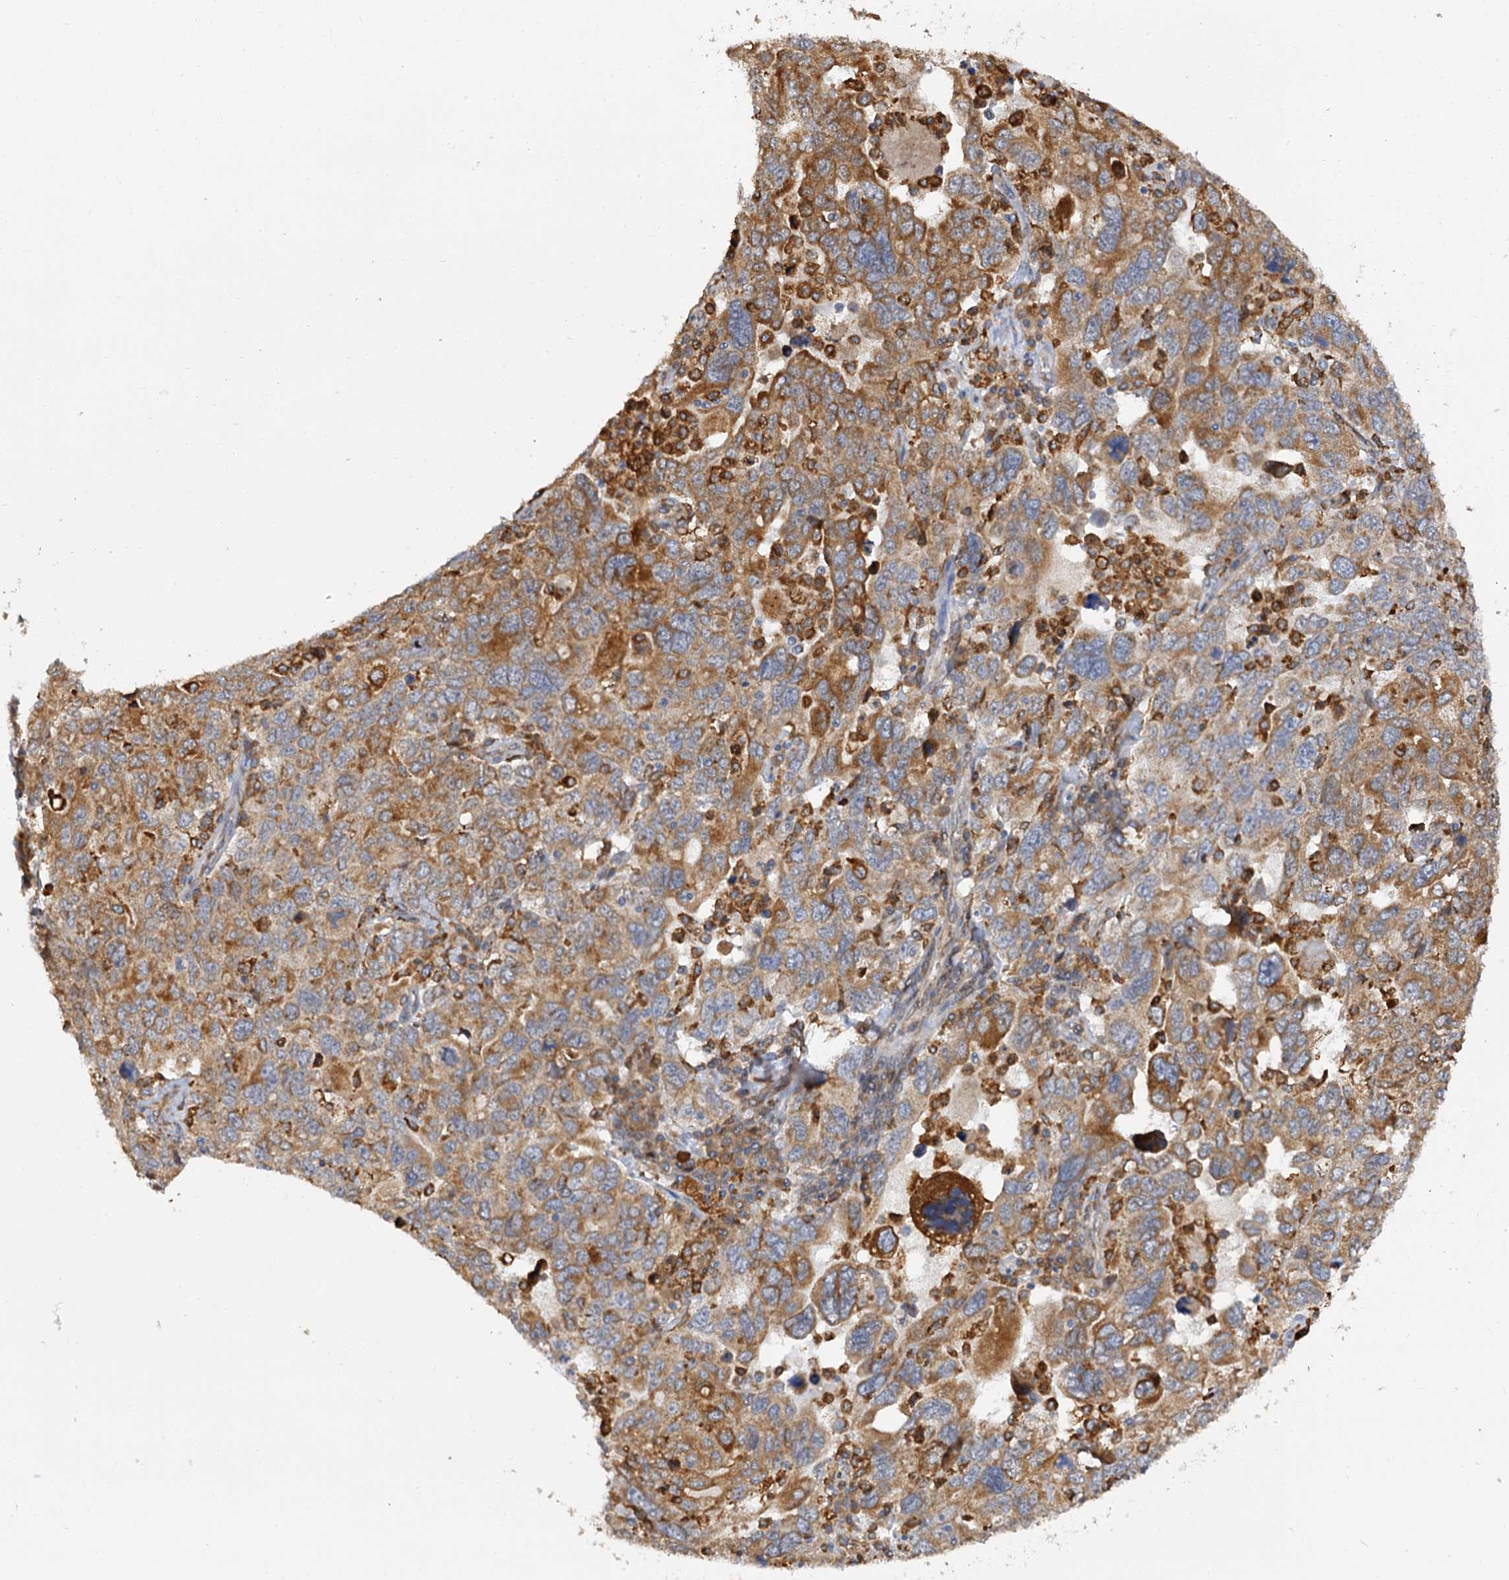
{"staining": {"intensity": "moderate", "quantity": ">75%", "location": "cytoplasmic/membranous"}, "tissue": "ovarian cancer", "cell_type": "Tumor cells", "image_type": "cancer", "snomed": [{"axis": "morphology", "description": "Carcinoma, endometroid"}, {"axis": "topography", "description": "Ovary"}], "caption": "IHC of human ovarian cancer (endometroid carcinoma) reveals medium levels of moderate cytoplasmic/membranous expression in approximately >75% of tumor cells. The protein of interest is shown in brown color, while the nuclei are stained blue.", "gene": "PPIP5K2", "patient": {"sex": "female", "age": 62}}